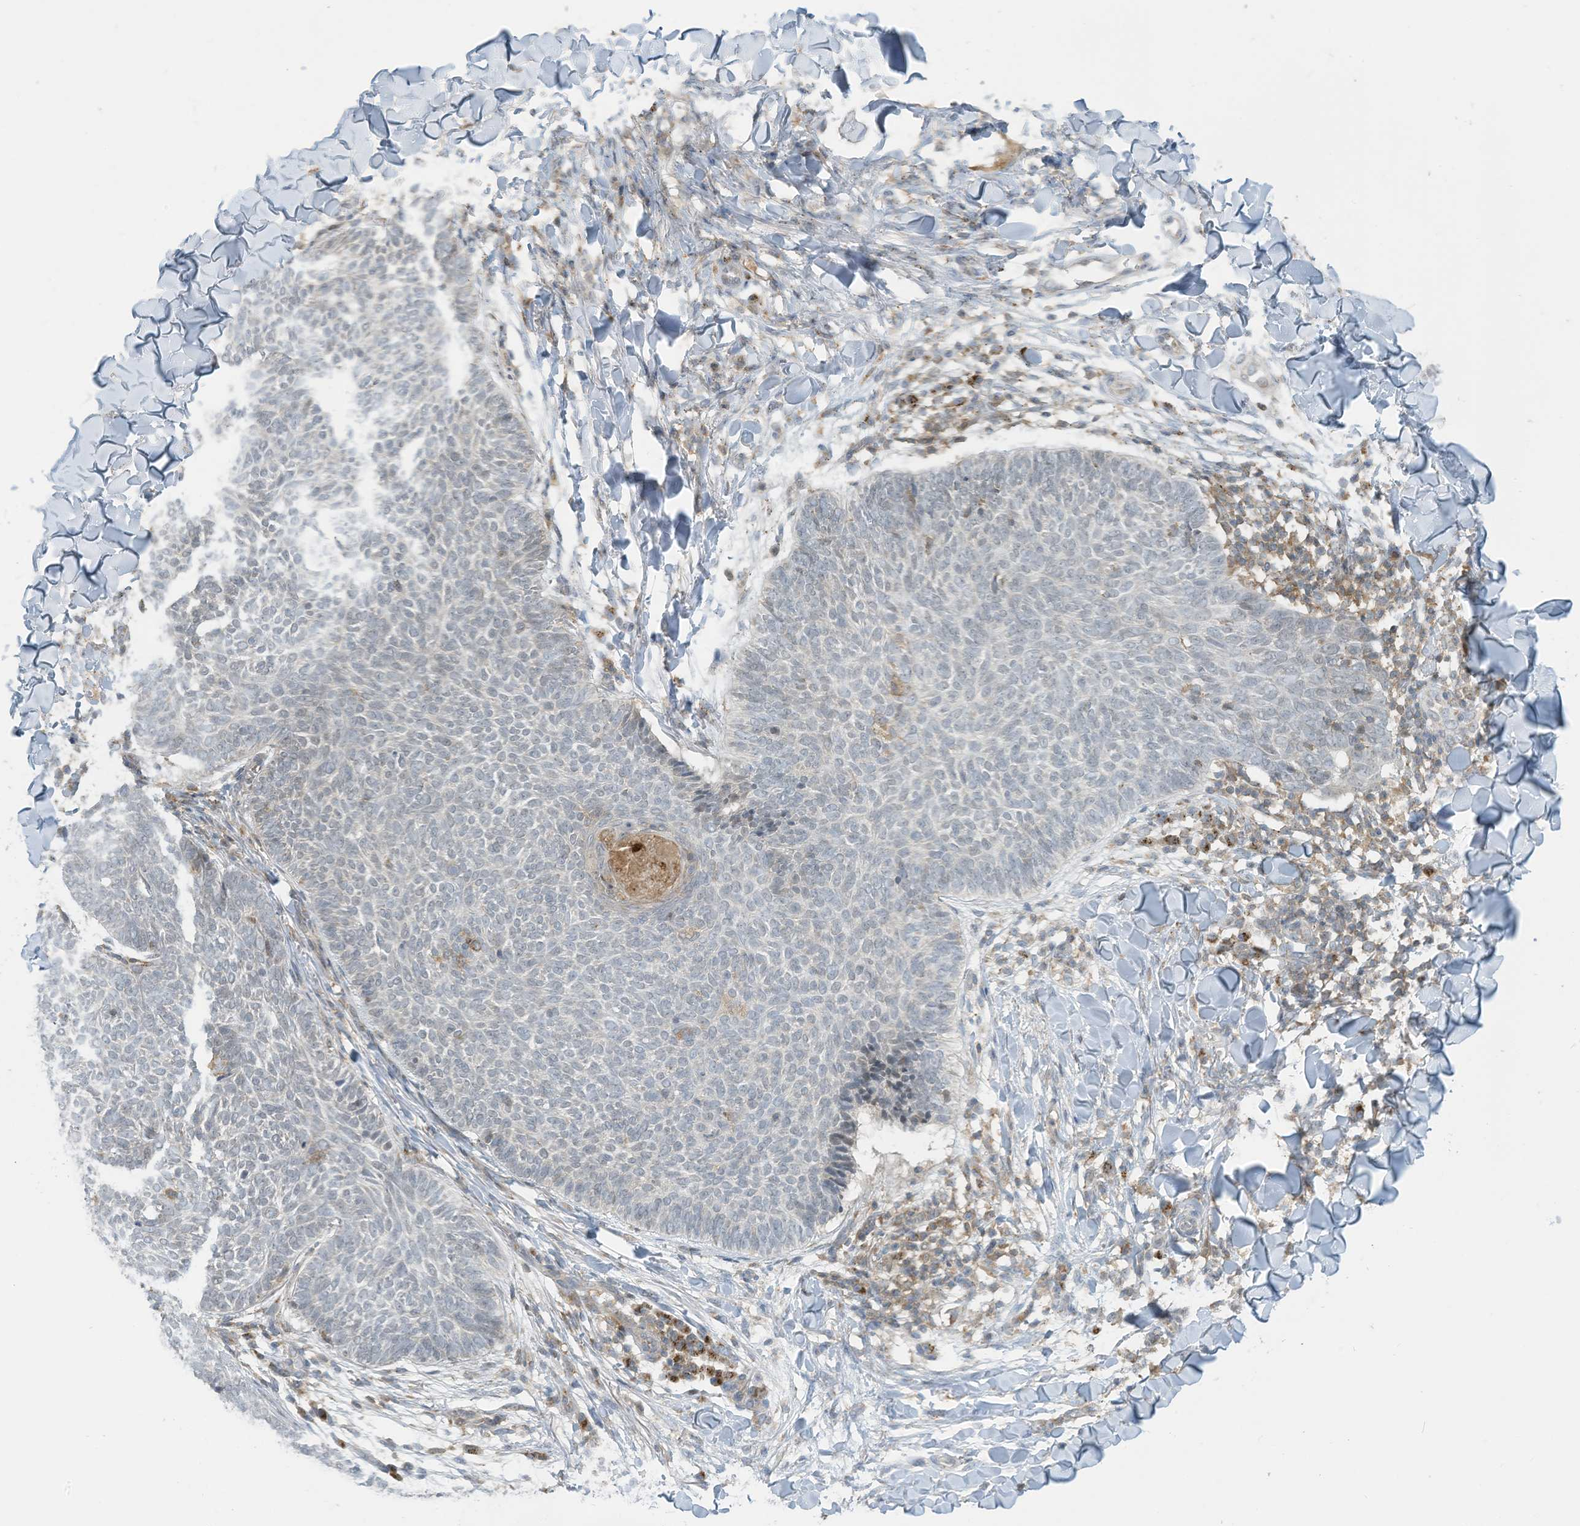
{"staining": {"intensity": "negative", "quantity": "none", "location": "none"}, "tissue": "skin cancer", "cell_type": "Tumor cells", "image_type": "cancer", "snomed": [{"axis": "morphology", "description": "Normal tissue, NOS"}, {"axis": "morphology", "description": "Basal cell carcinoma"}, {"axis": "topography", "description": "Skin"}], "caption": "Tumor cells show no significant protein positivity in basal cell carcinoma (skin).", "gene": "PARVG", "patient": {"sex": "male", "age": 50}}